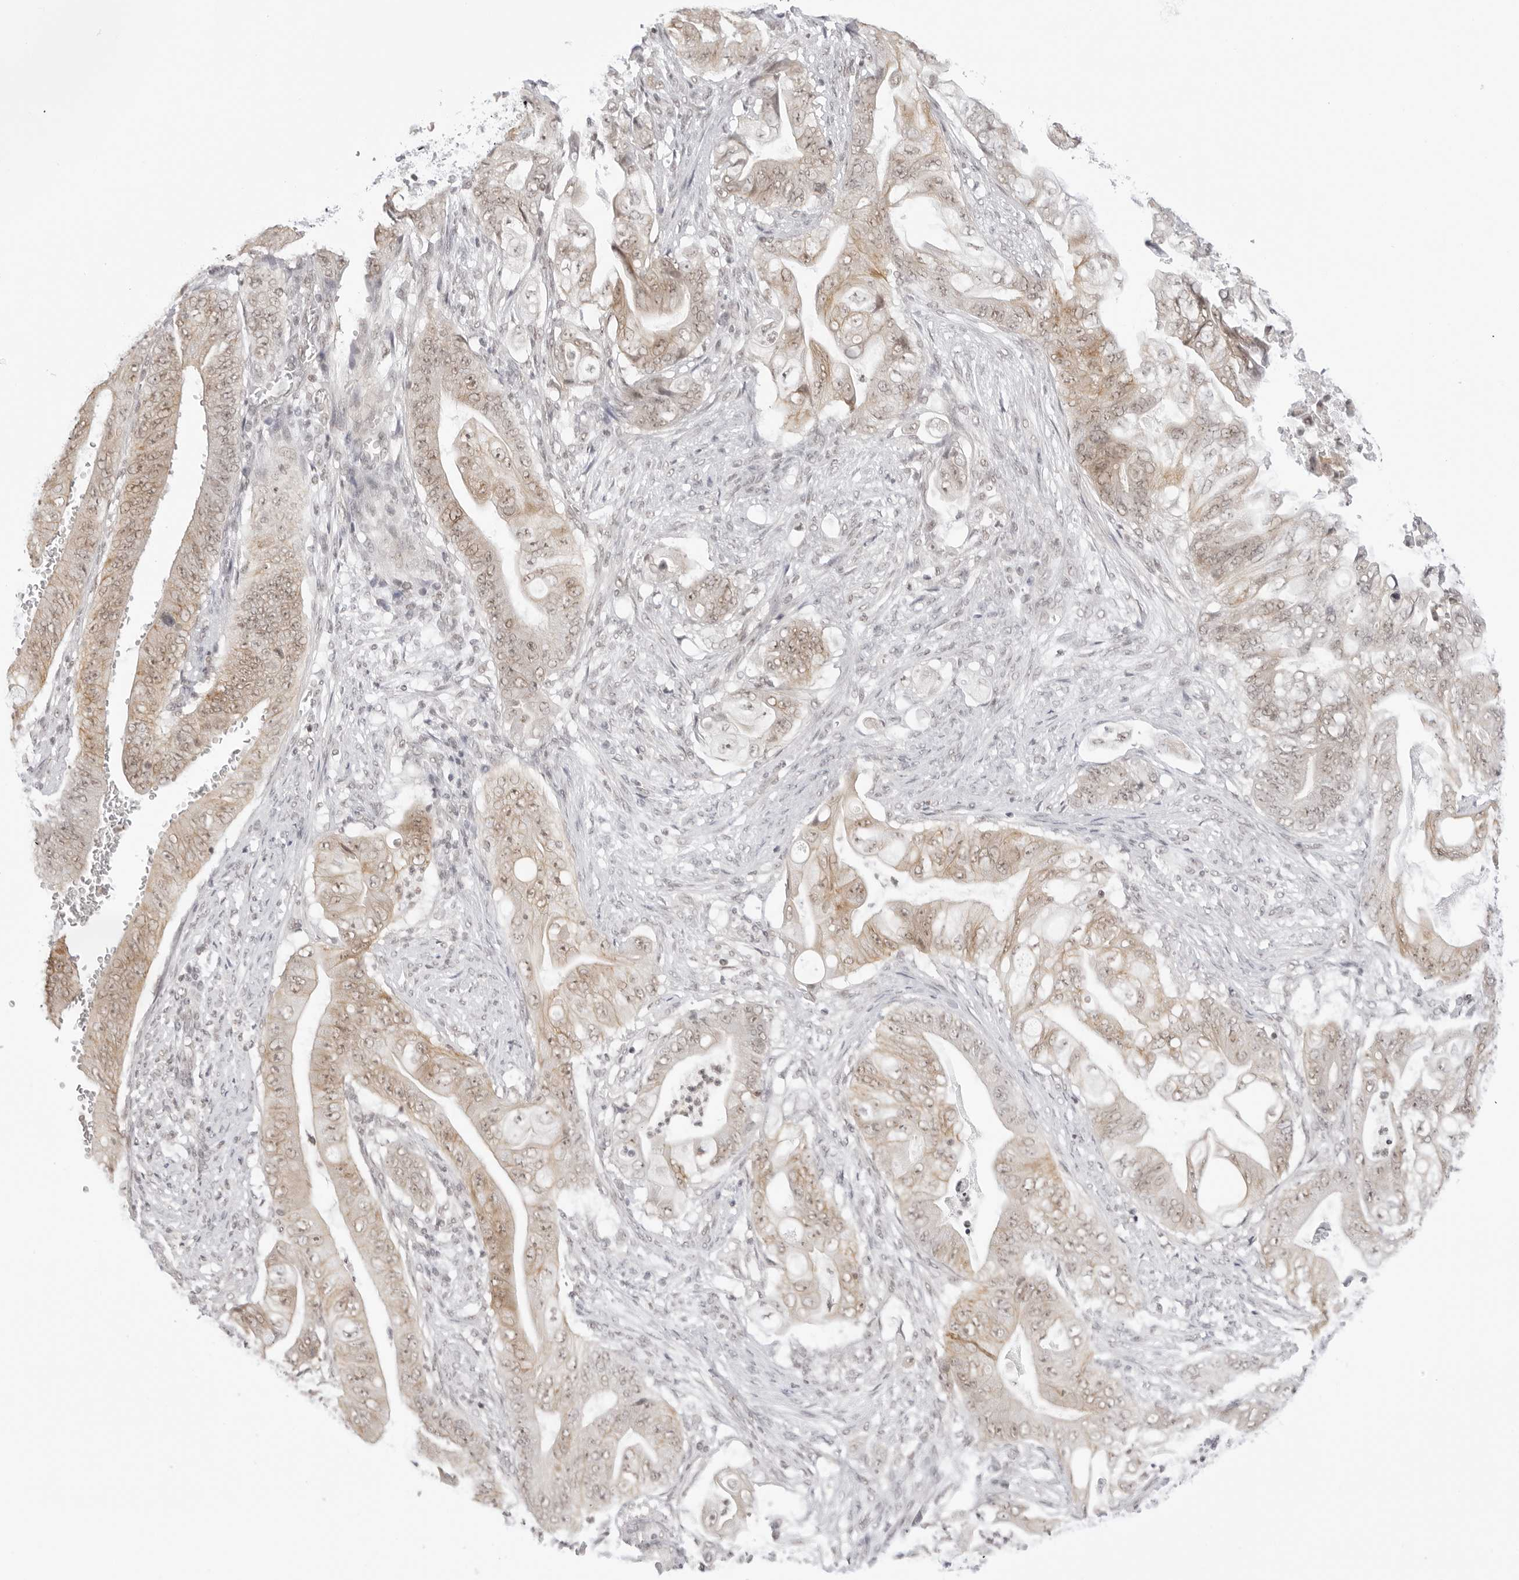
{"staining": {"intensity": "weak", "quantity": ">75%", "location": "cytoplasmic/membranous,nuclear"}, "tissue": "stomach cancer", "cell_type": "Tumor cells", "image_type": "cancer", "snomed": [{"axis": "morphology", "description": "Adenocarcinoma, NOS"}, {"axis": "topography", "description": "Stomach"}], "caption": "Immunohistochemistry of human stomach cancer (adenocarcinoma) demonstrates low levels of weak cytoplasmic/membranous and nuclear positivity in approximately >75% of tumor cells.", "gene": "TCIM", "patient": {"sex": "female", "age": 73}}